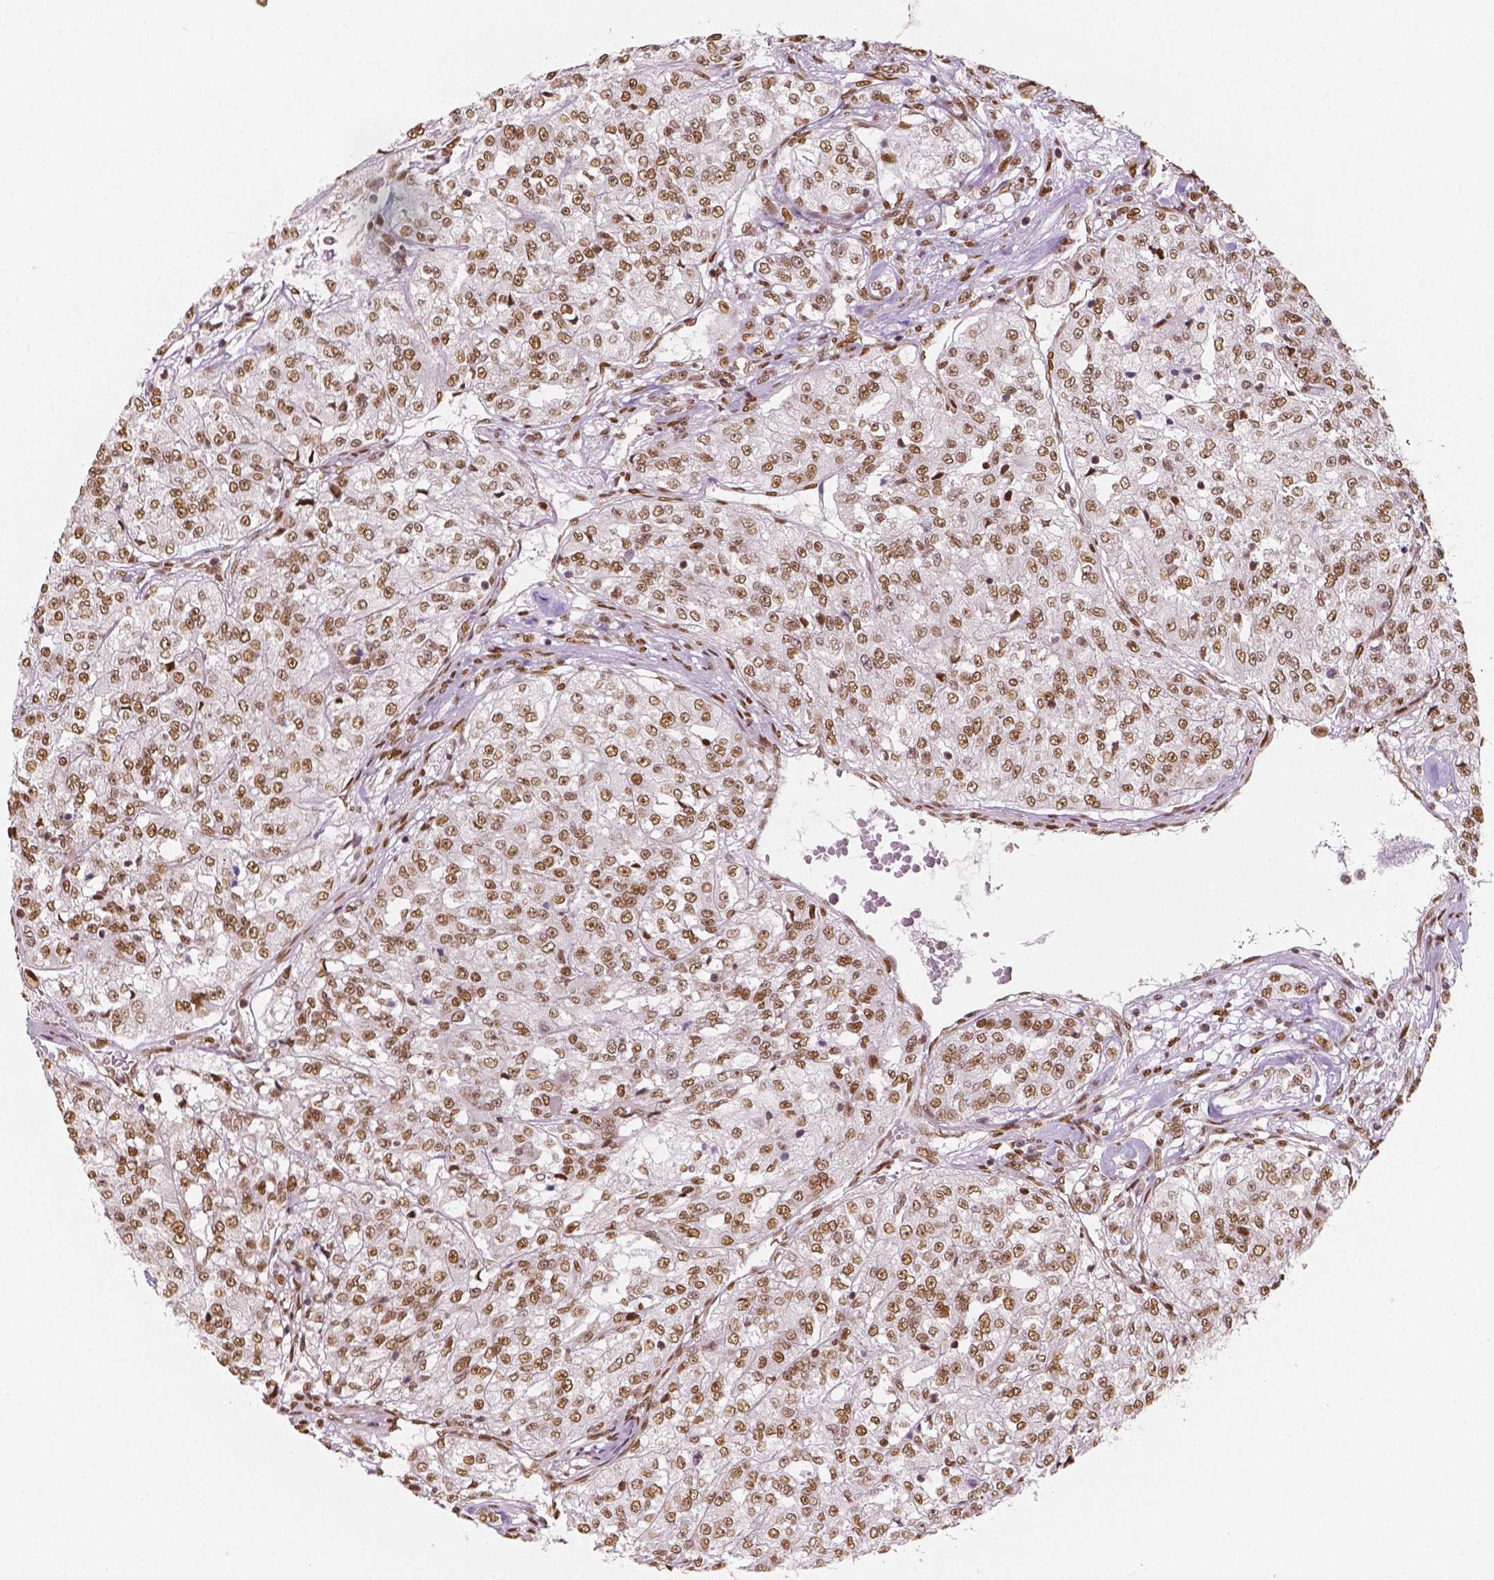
{"staining": {"intensity": "moderate", "quantity": ">75%", "location": "nuclear"}, "tissue": "renal cancer", "cell_type": "Tumor cells", "image_type": "cancer", "snomed": [{"axis": "morphology", "description": "Adenocarcinoma, NOS"}, {"axis": "topography", "description": "Kidney"}], "caption": "A brown stain labels moderate nuclear staining of a protein in human renal adenocarcinoma tumor cells.", "gene": "NUCKS1", "patient": {"sex": "female", "age": 63}}